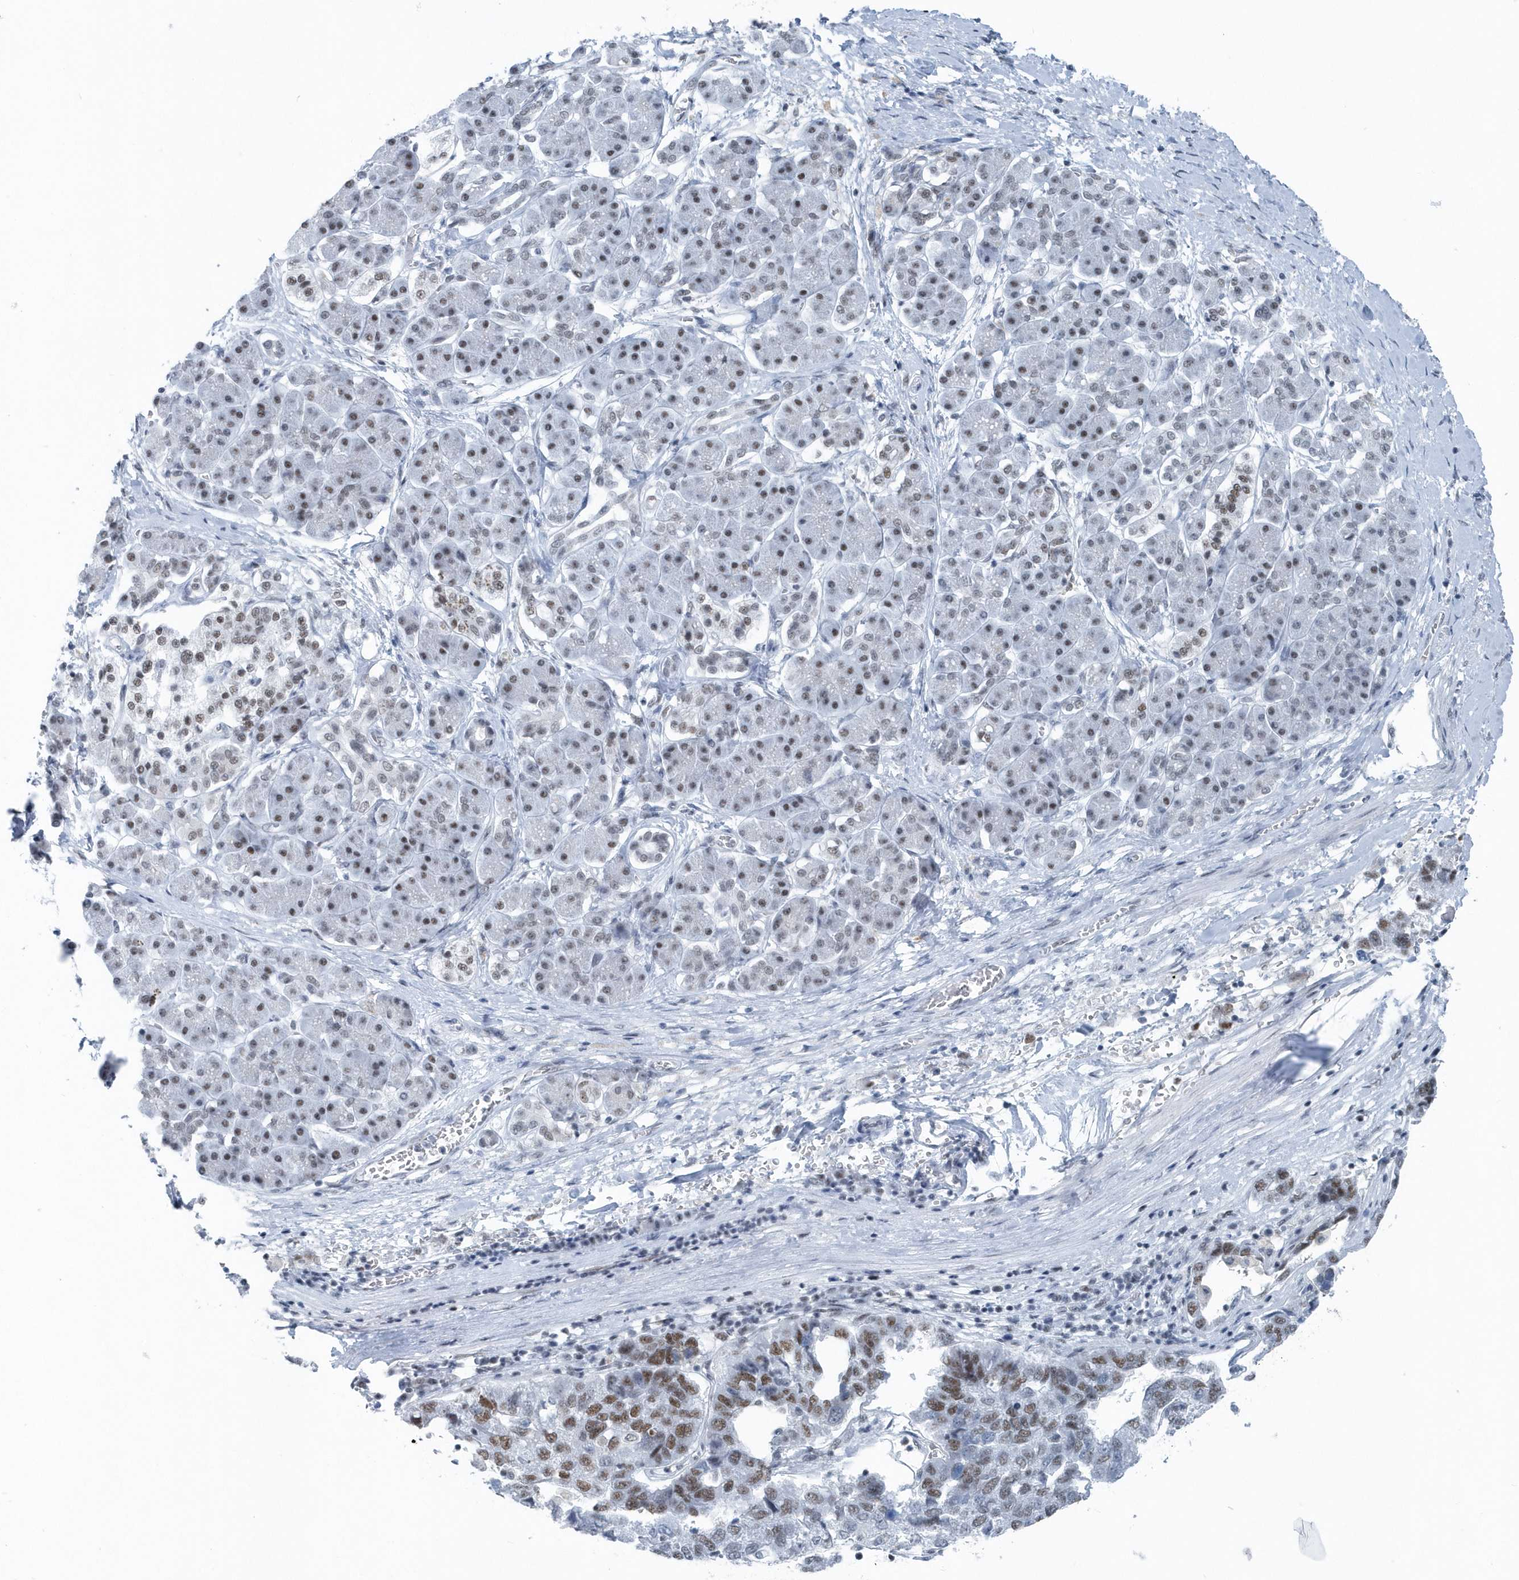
{"staining": {"intensity": "moderate", "quantity": ">75%", "location": "nuclear"}, "tissue": "pancreatic cancer", "cell_type": "Tumor cells", "image_type": "cancer", "snomed": [{"axis": "morphology", "description": "Adenocarcinoma, NOS"}, {"axis": "topography", "description": "Pancreas"}], "caption": "The image displays staining of pancreatic cancer, revealing moderate nuclear protein staining (brown color) within tumor cells.", "gene": "FIP1L1", "patient": {"sex": "female", "age": 61}}